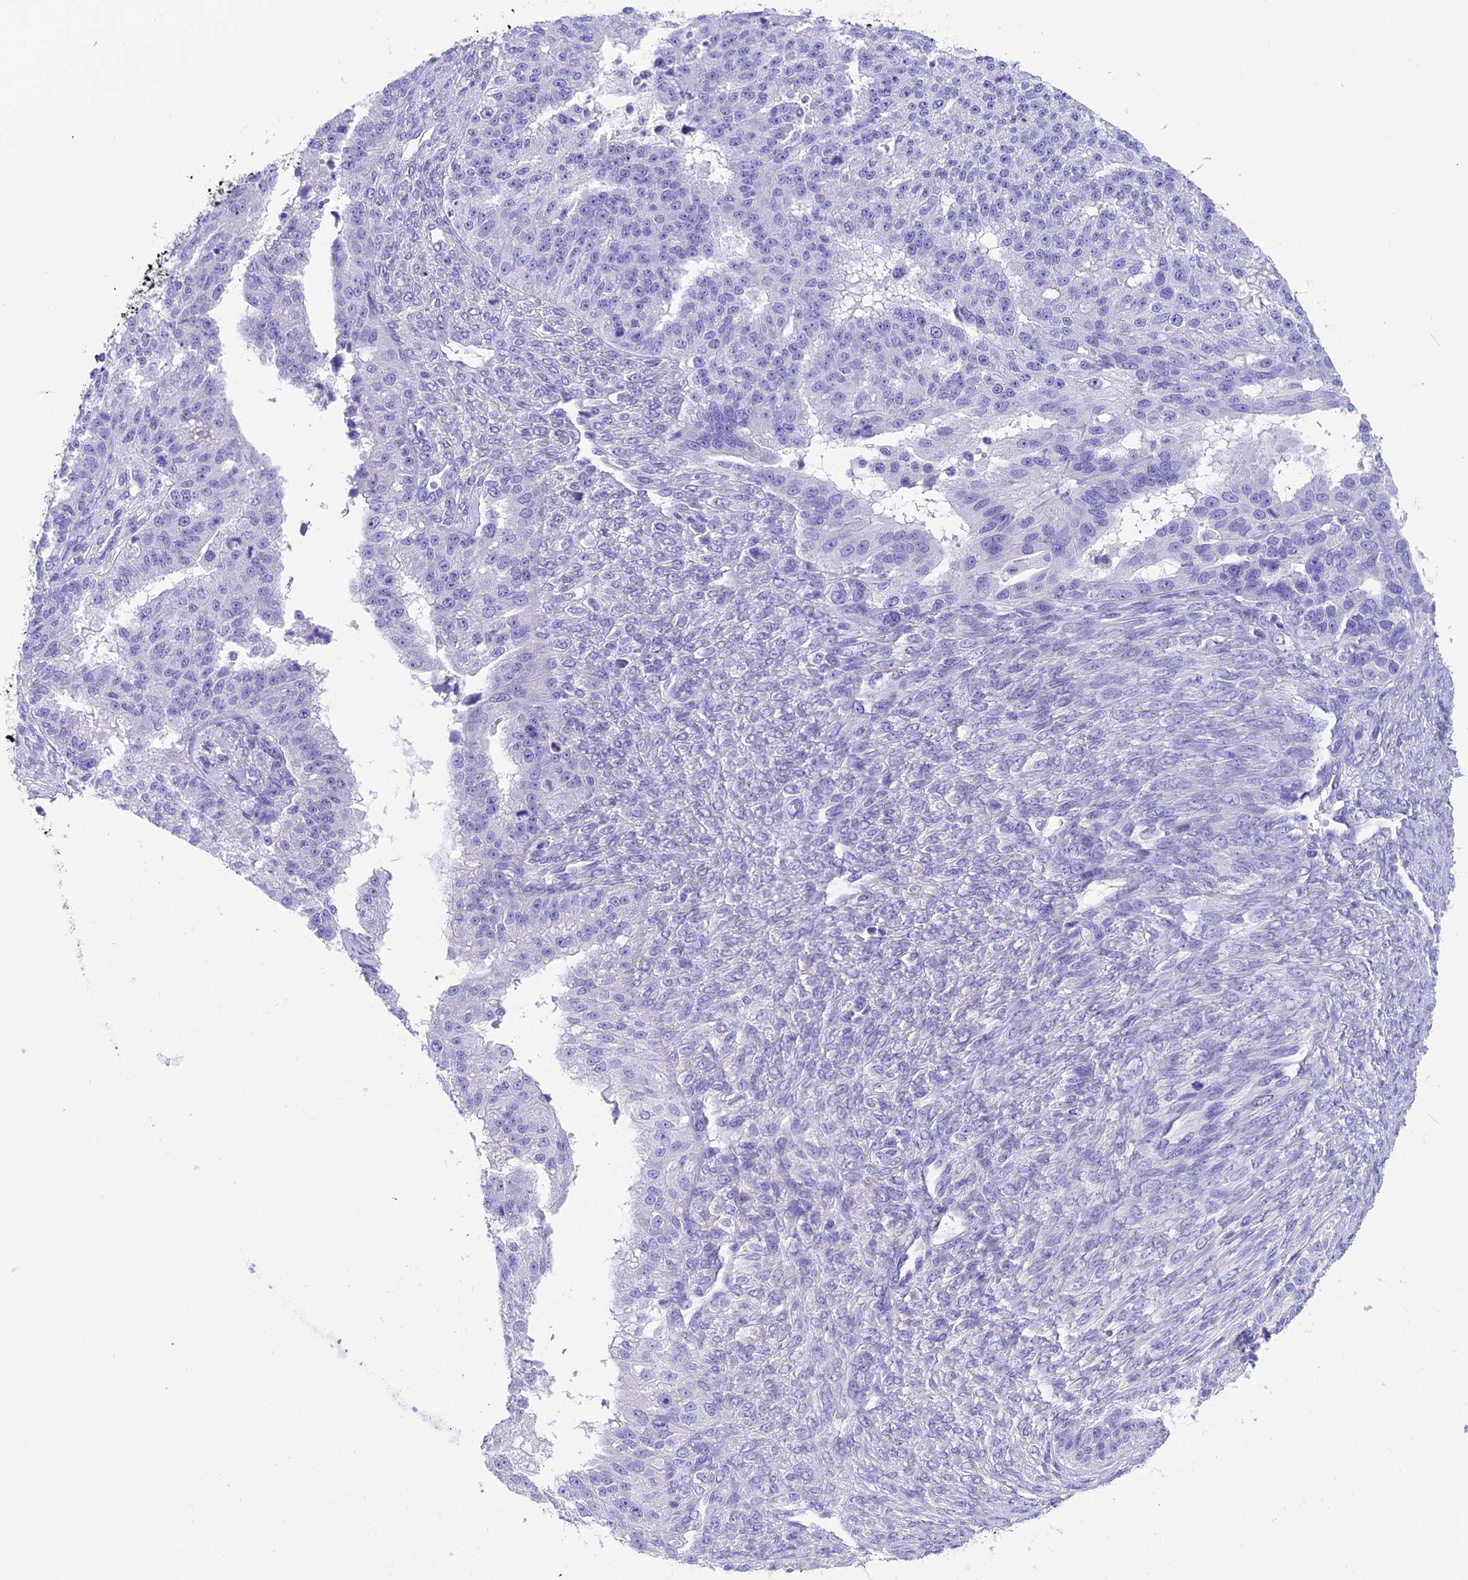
{"staining": {"intensity": "negative", "quantity": "none", "location": "none"}, "tissue": "ovarian cancer", "cell_type": "Tumor cells", "image_type": "cancer", "snomed": [{"axis": "morphology", "description": "Cystadenocarcinoma, serous, NOS"}, {"axis": "topography", "description": "Ovary"}], "caption": "Immunohistochemistry of ovarian cancer (serous cystadenocarcinoma) demonstrates no positivity in tumor cells. Nuclei are stained in blue.", "gene": "ADH7", "patient": {"sex": "female", "age": 58}}